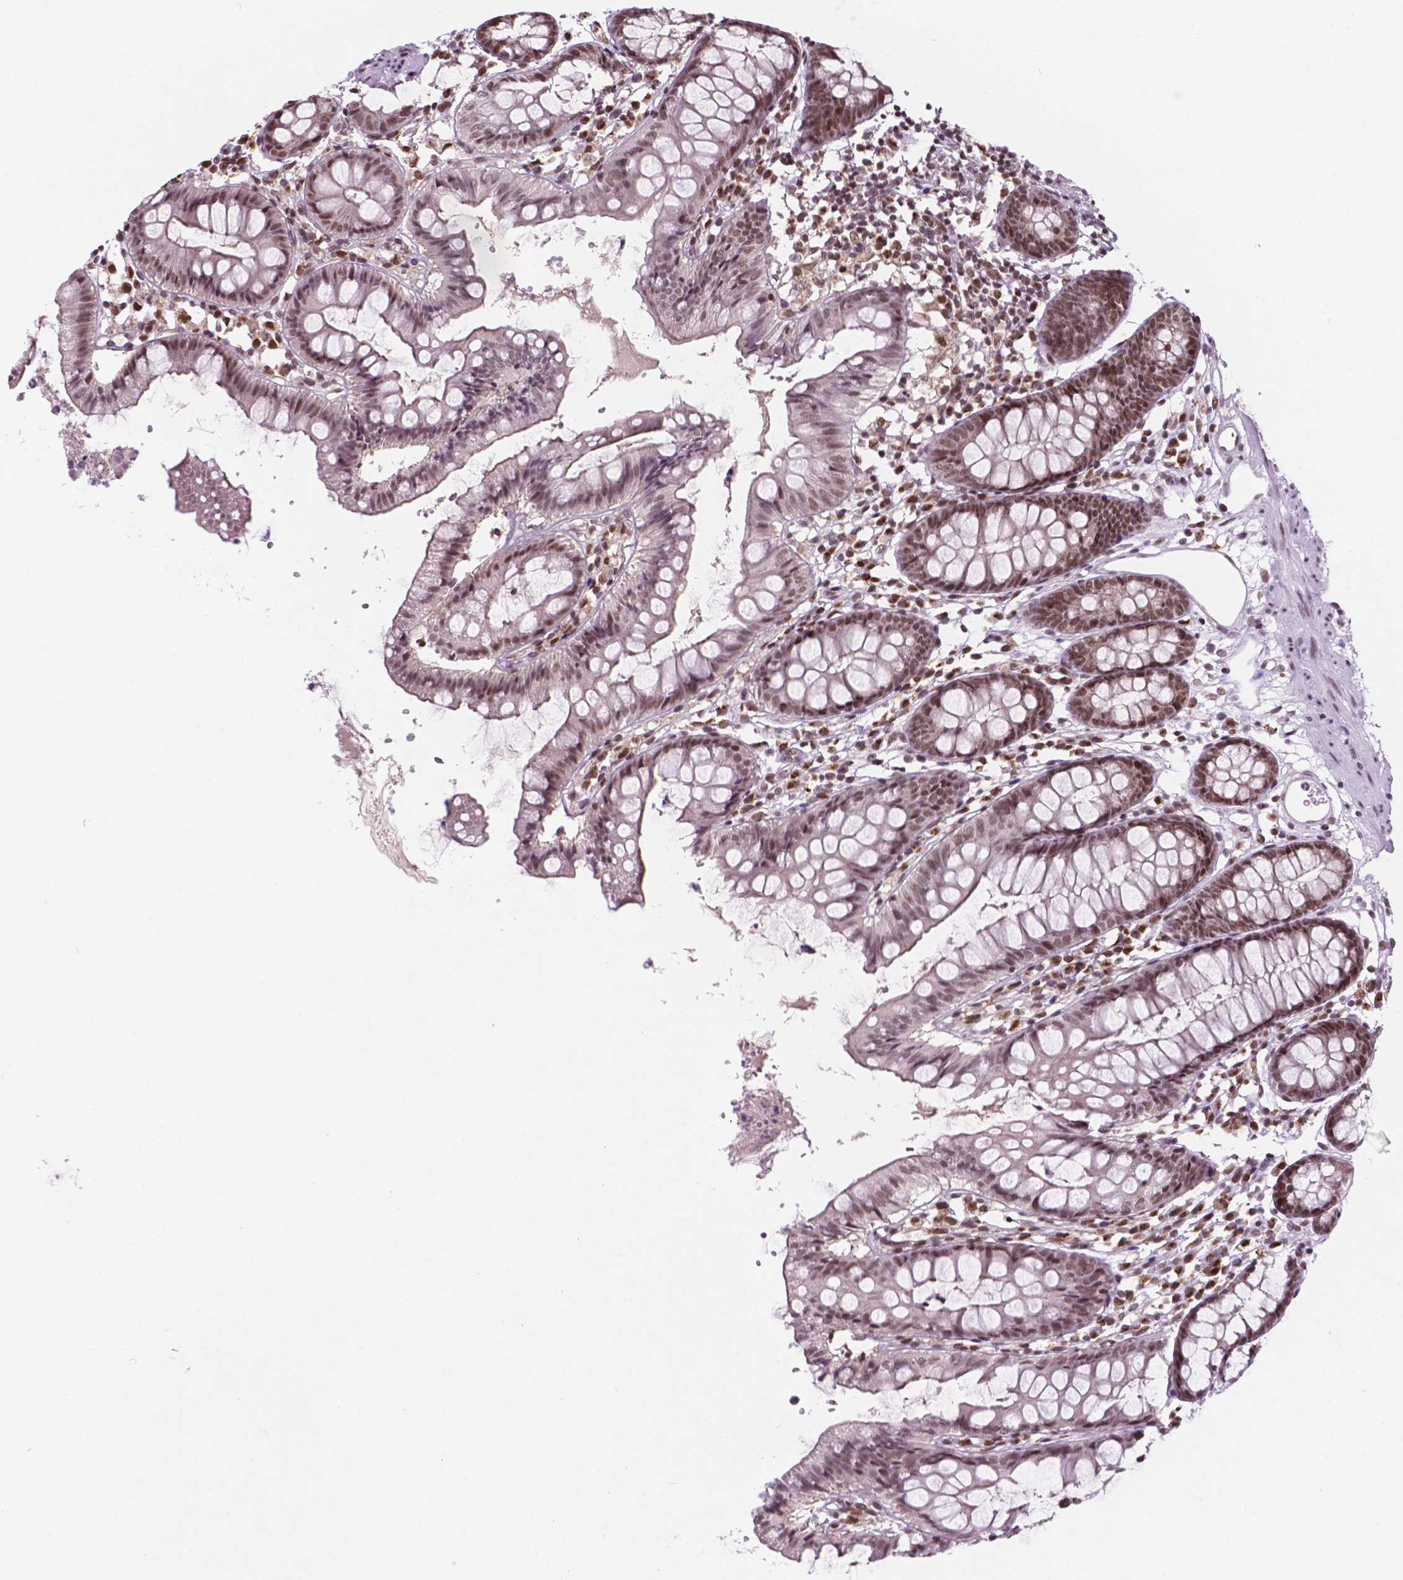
{"staining": {"intensity": "moderate", "quantity": ">75%", "location": "nuclear"}, "tissue": "colon", "cell_type": "Endothelial cells", "image_type": "normal", "snomed": [{"axis": "morphology", "description": "Normal tissue, NOS"}, {"axis": "topography", "description": "Colon"}], "caption": "Approximately >75% of endothelial cells in unremarkable colon show moderate nuclear protein positivity as visualized by brown immunohistochemical staining.", "gene": "PER2", "patient": {"sex": "female", "age": 84}}